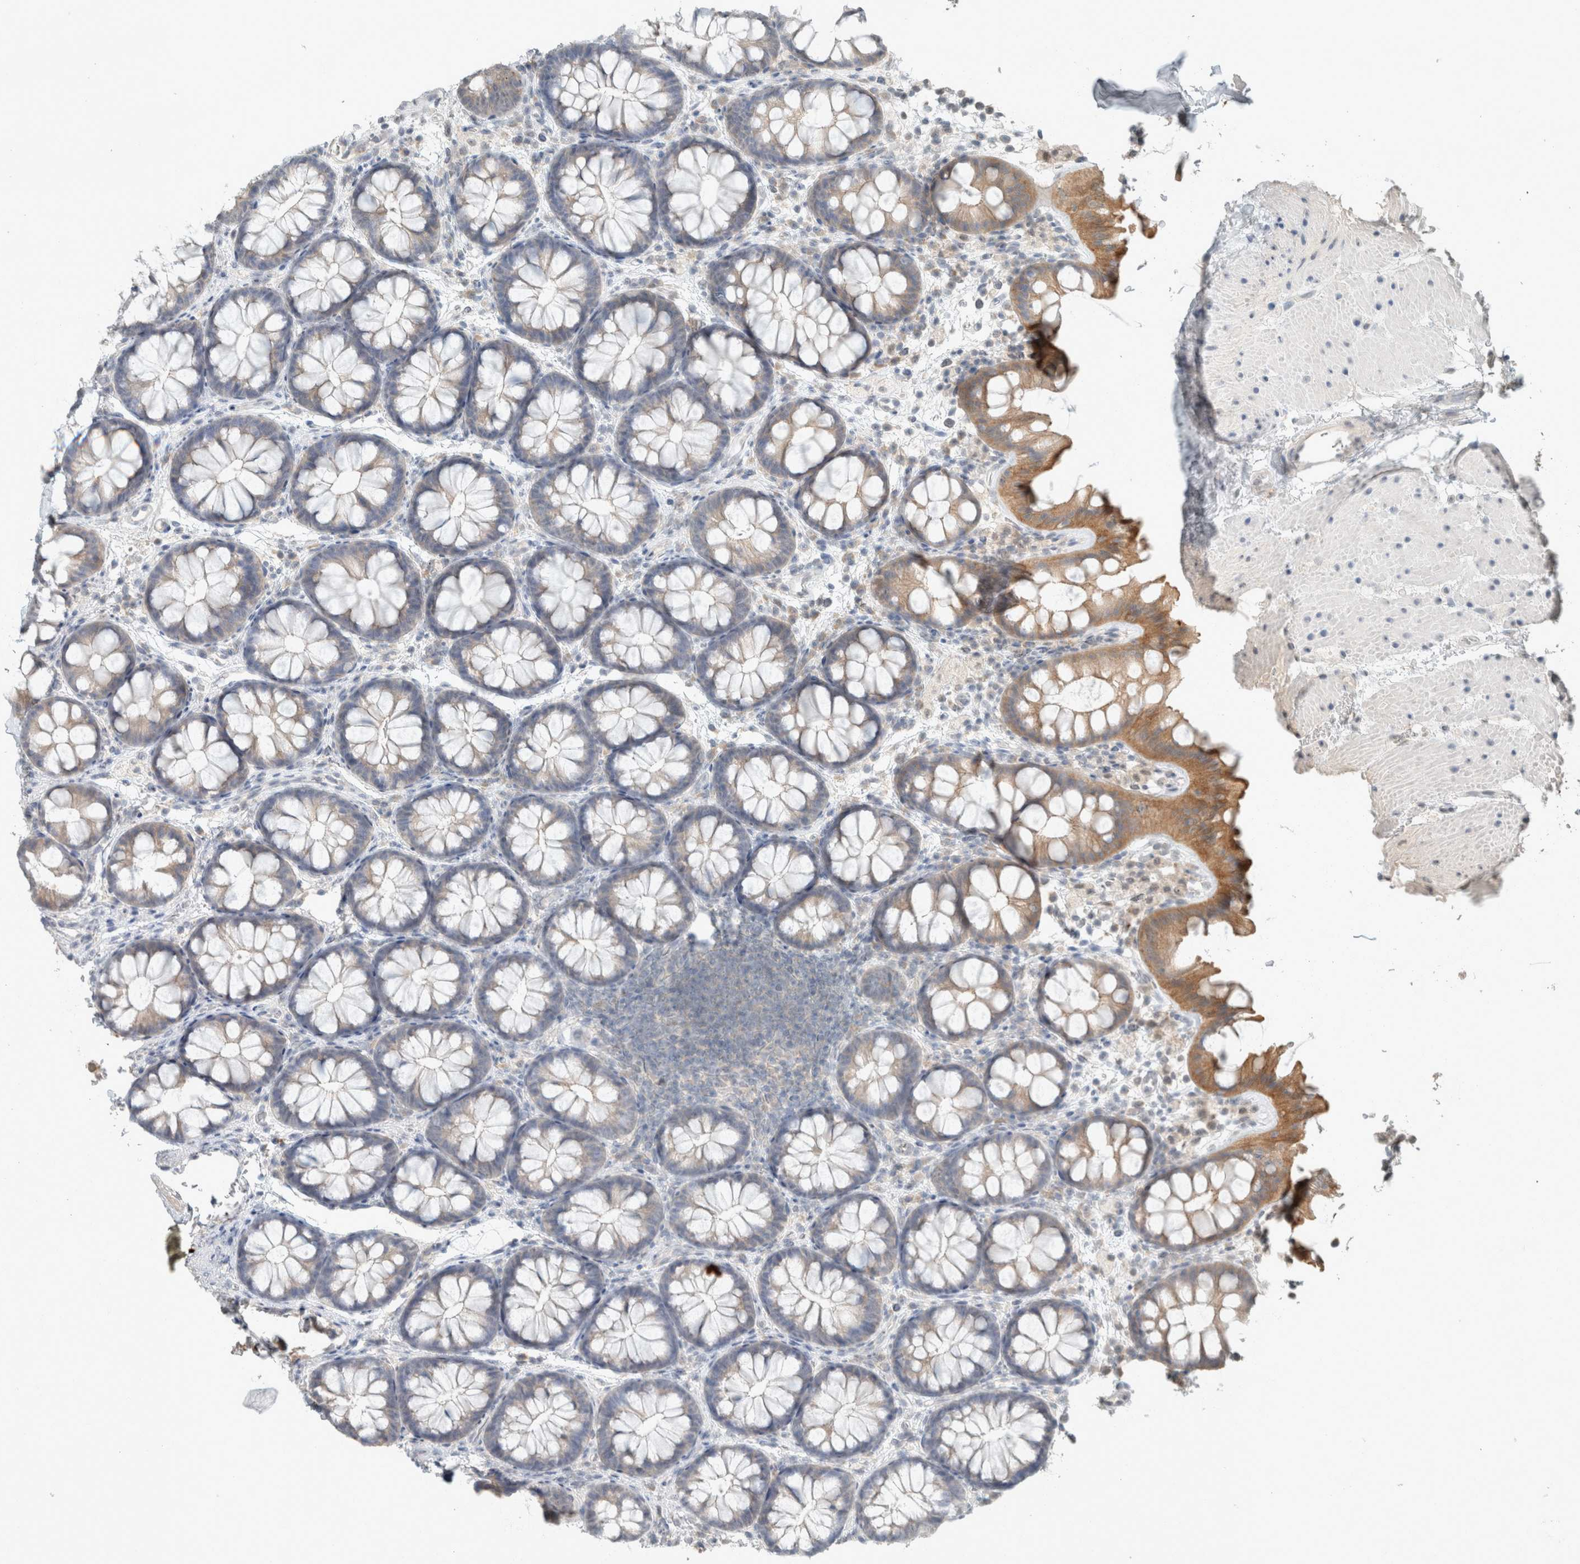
{"staining": {"intensity": "negative", "quantity": "none", "location": "none"}, "tissue": "colon", "cell_type": "Endothelial cells", "image_type": "normal", "snomed": [{"axis": "morphology", "description": "Normal tissue, NOS"}, {"axis": "topography", "description": "Colon"}], "caption": "Immunohistochemistry (IHC) image of normal colon: human colon stained with DAB (3,3'-diaminobenzidine) reveals no significant protein expression in endothelial cells.", "gene": "TRIT1", "patient": {"sex": "female", "age": 62}}